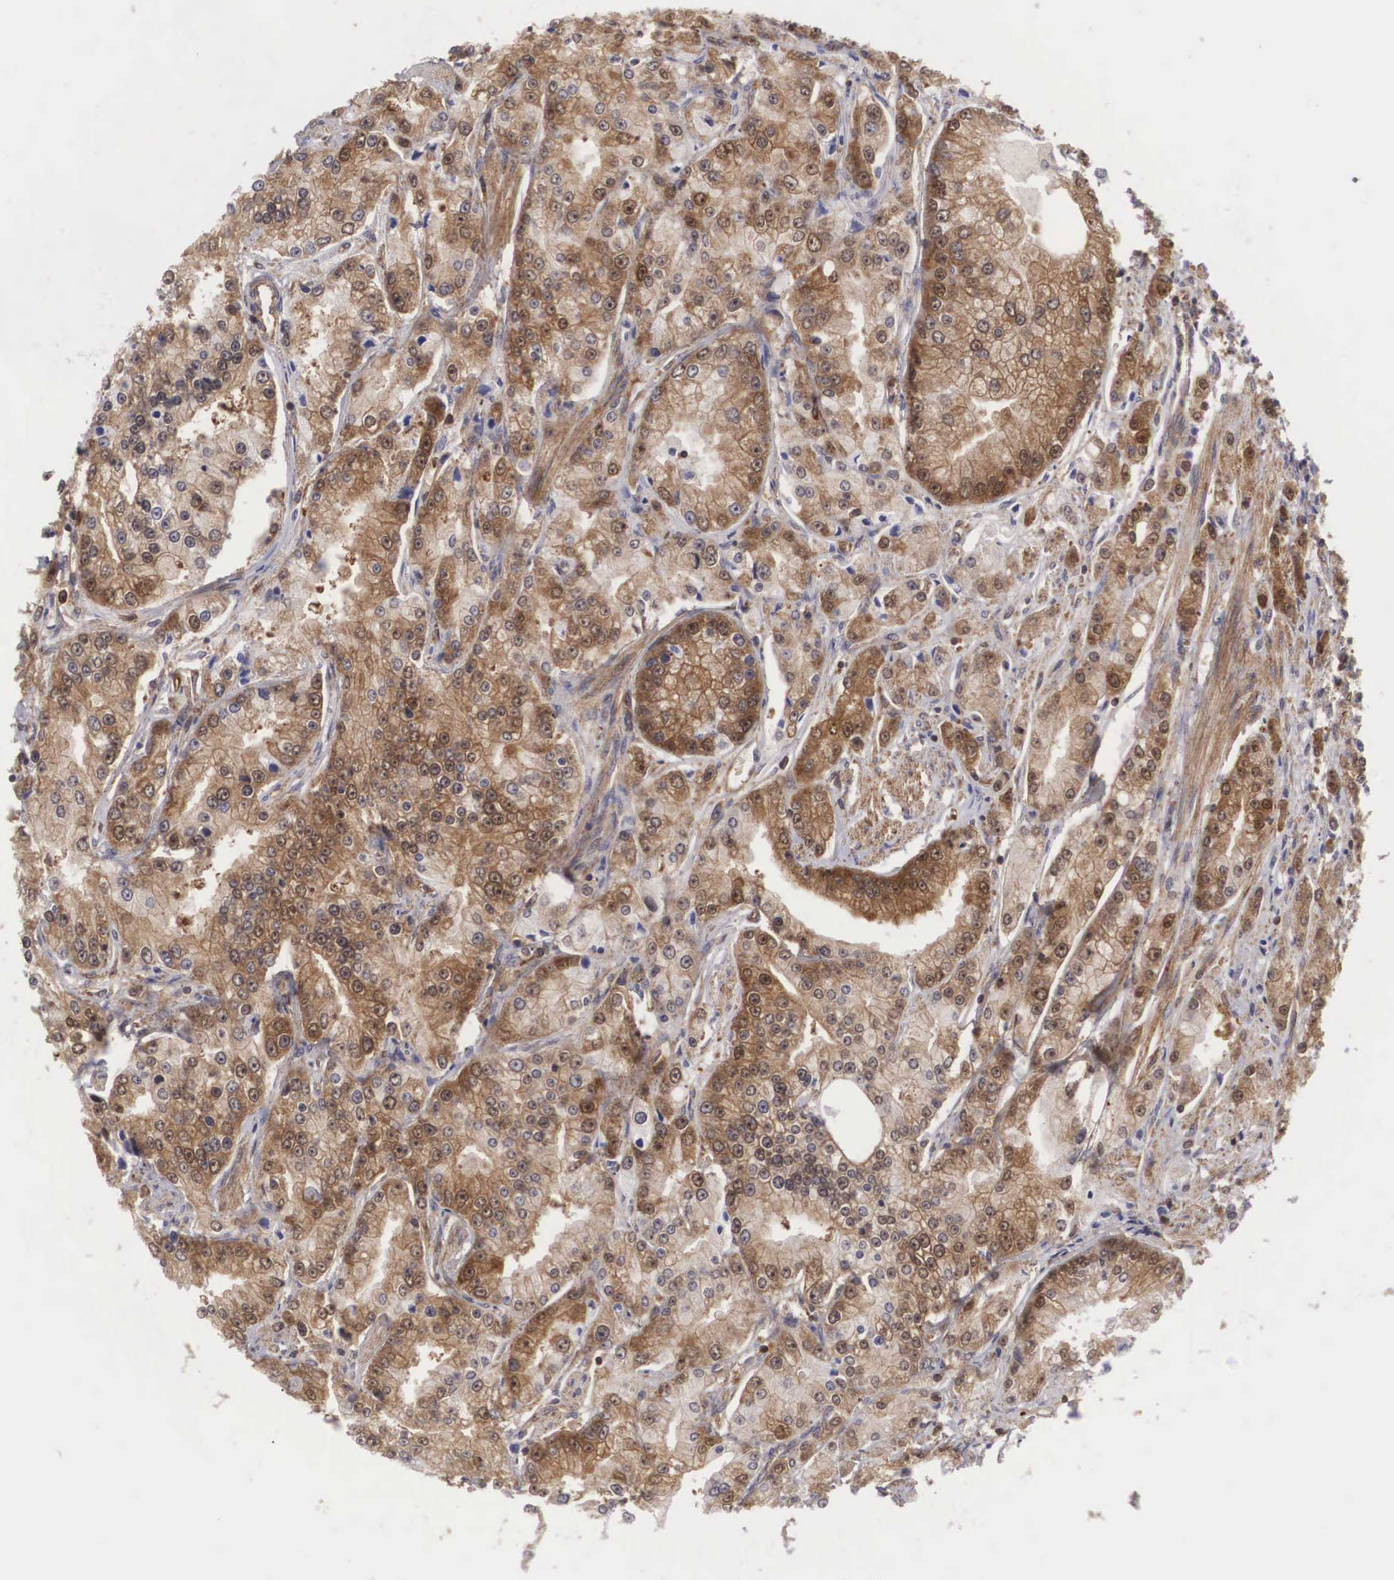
{"staining": {"intensity": "moderate", "quantity": ">75%", "location": "cytoplasmic/membranous,nuclear"}, "tissue": "prostate cancer", "cell_type": "Tumor cells", "image_type": "cancer", "snomed": [{"axis": "morphology", "description": "Adenocarcinoma, Medium grade"}, {"axis": "topography", "description": "Prostate"}], "caption": "Immunohistochemical staining of human prostate cancer shows moderate cytoplasmic/membranous and nuclear protein staining in about >75% of tumor cells.", "gene": "ADSL", "patient": {"sex": "male", "age": 72}}